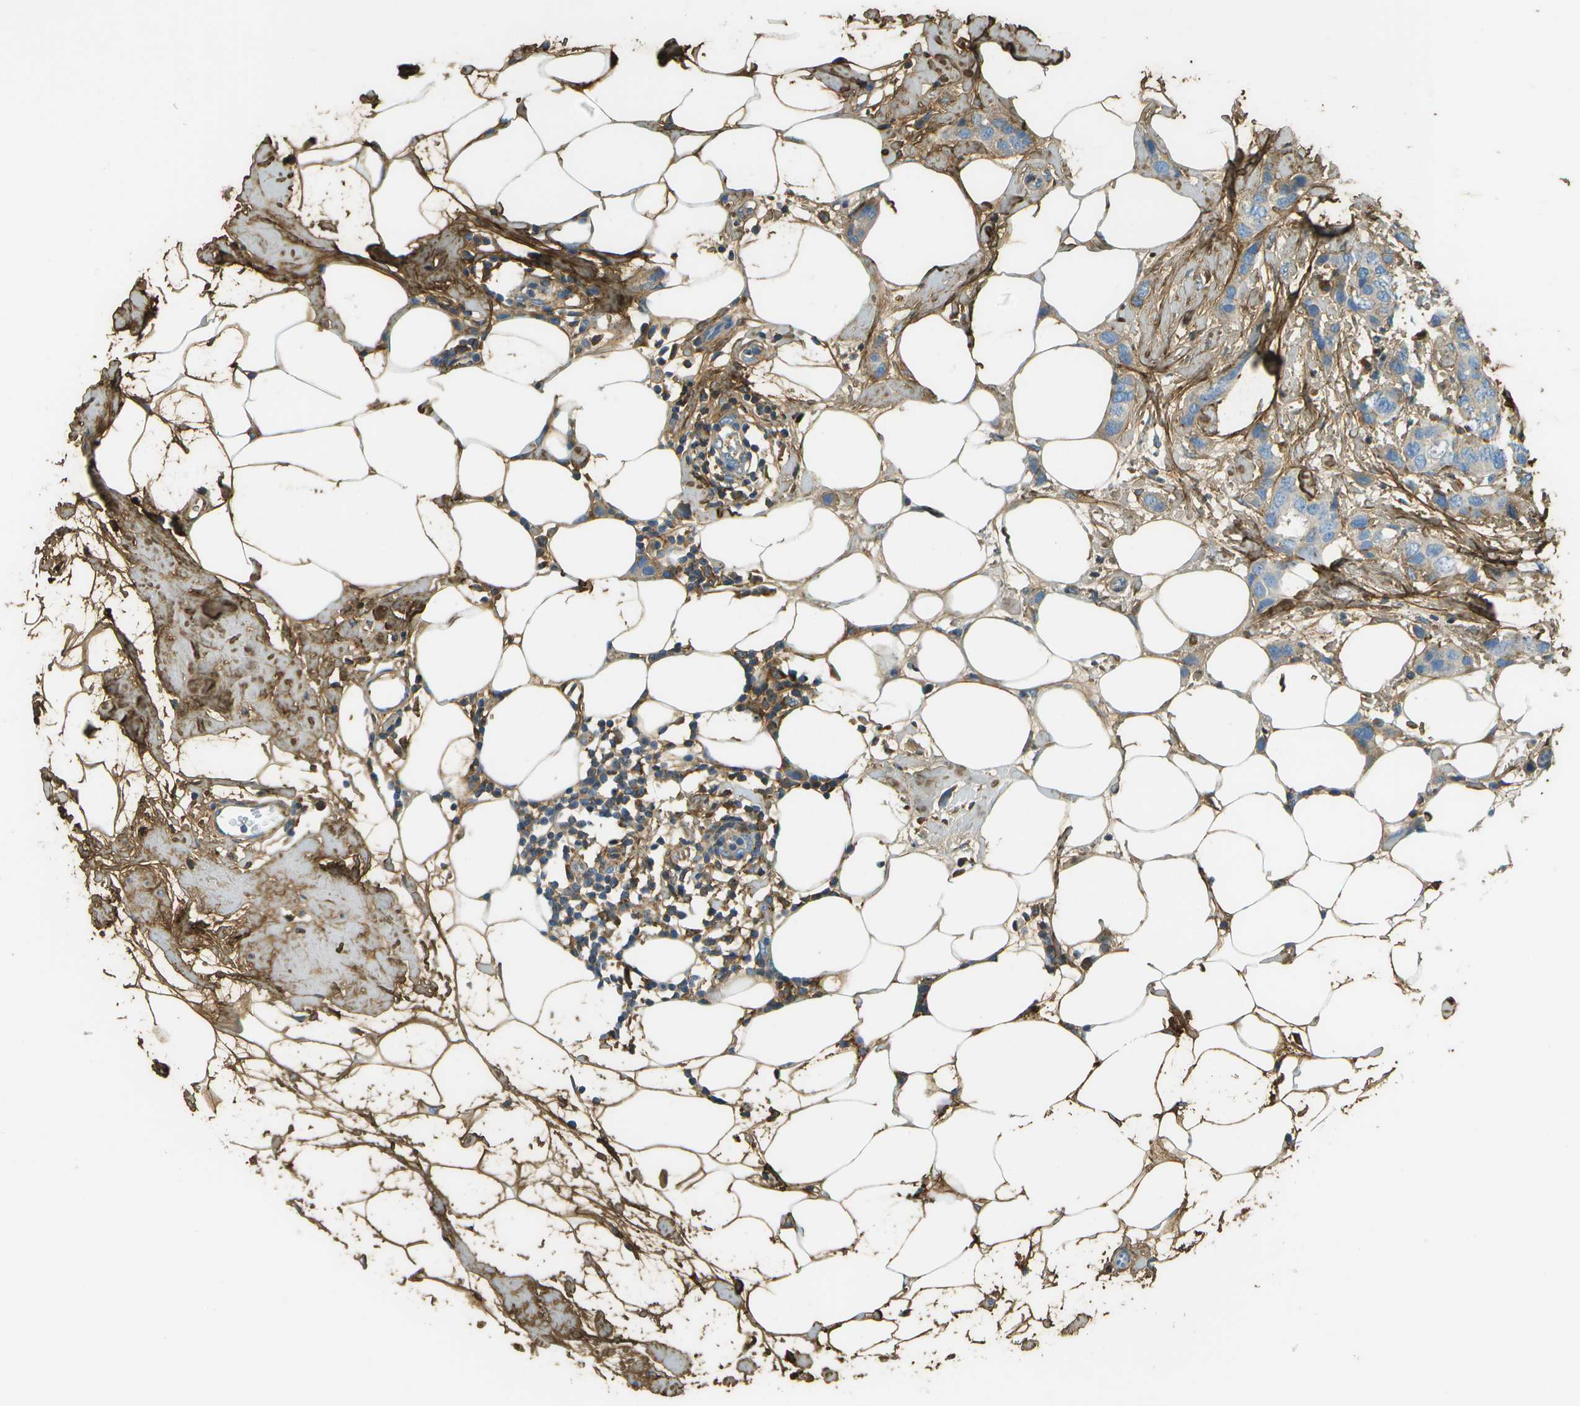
{"staining": {"intensity": "negative", "quantity": "none", "location": "none"}, "tissue": "breast cancer", "cell_type": "Tumor cells", "image_type": "cancer", "snomed": [{"axis": "morphology", "description": "Normal tissue, NOS"}, {"axis": "morphology", "description": "Duct carcinoma"}, {"axis": "topography", "description": "Breast"}], "caption": "DAB (3,3'-diaminobenzidine) immunohistochemical staining of breast cancer displays no significant expression in tumor cells. (Immunohistochemistry (ihc), brightfield microscopy, high magnification).", "gene": "DCN", "patient": {"sex": "female", "age": 50}}